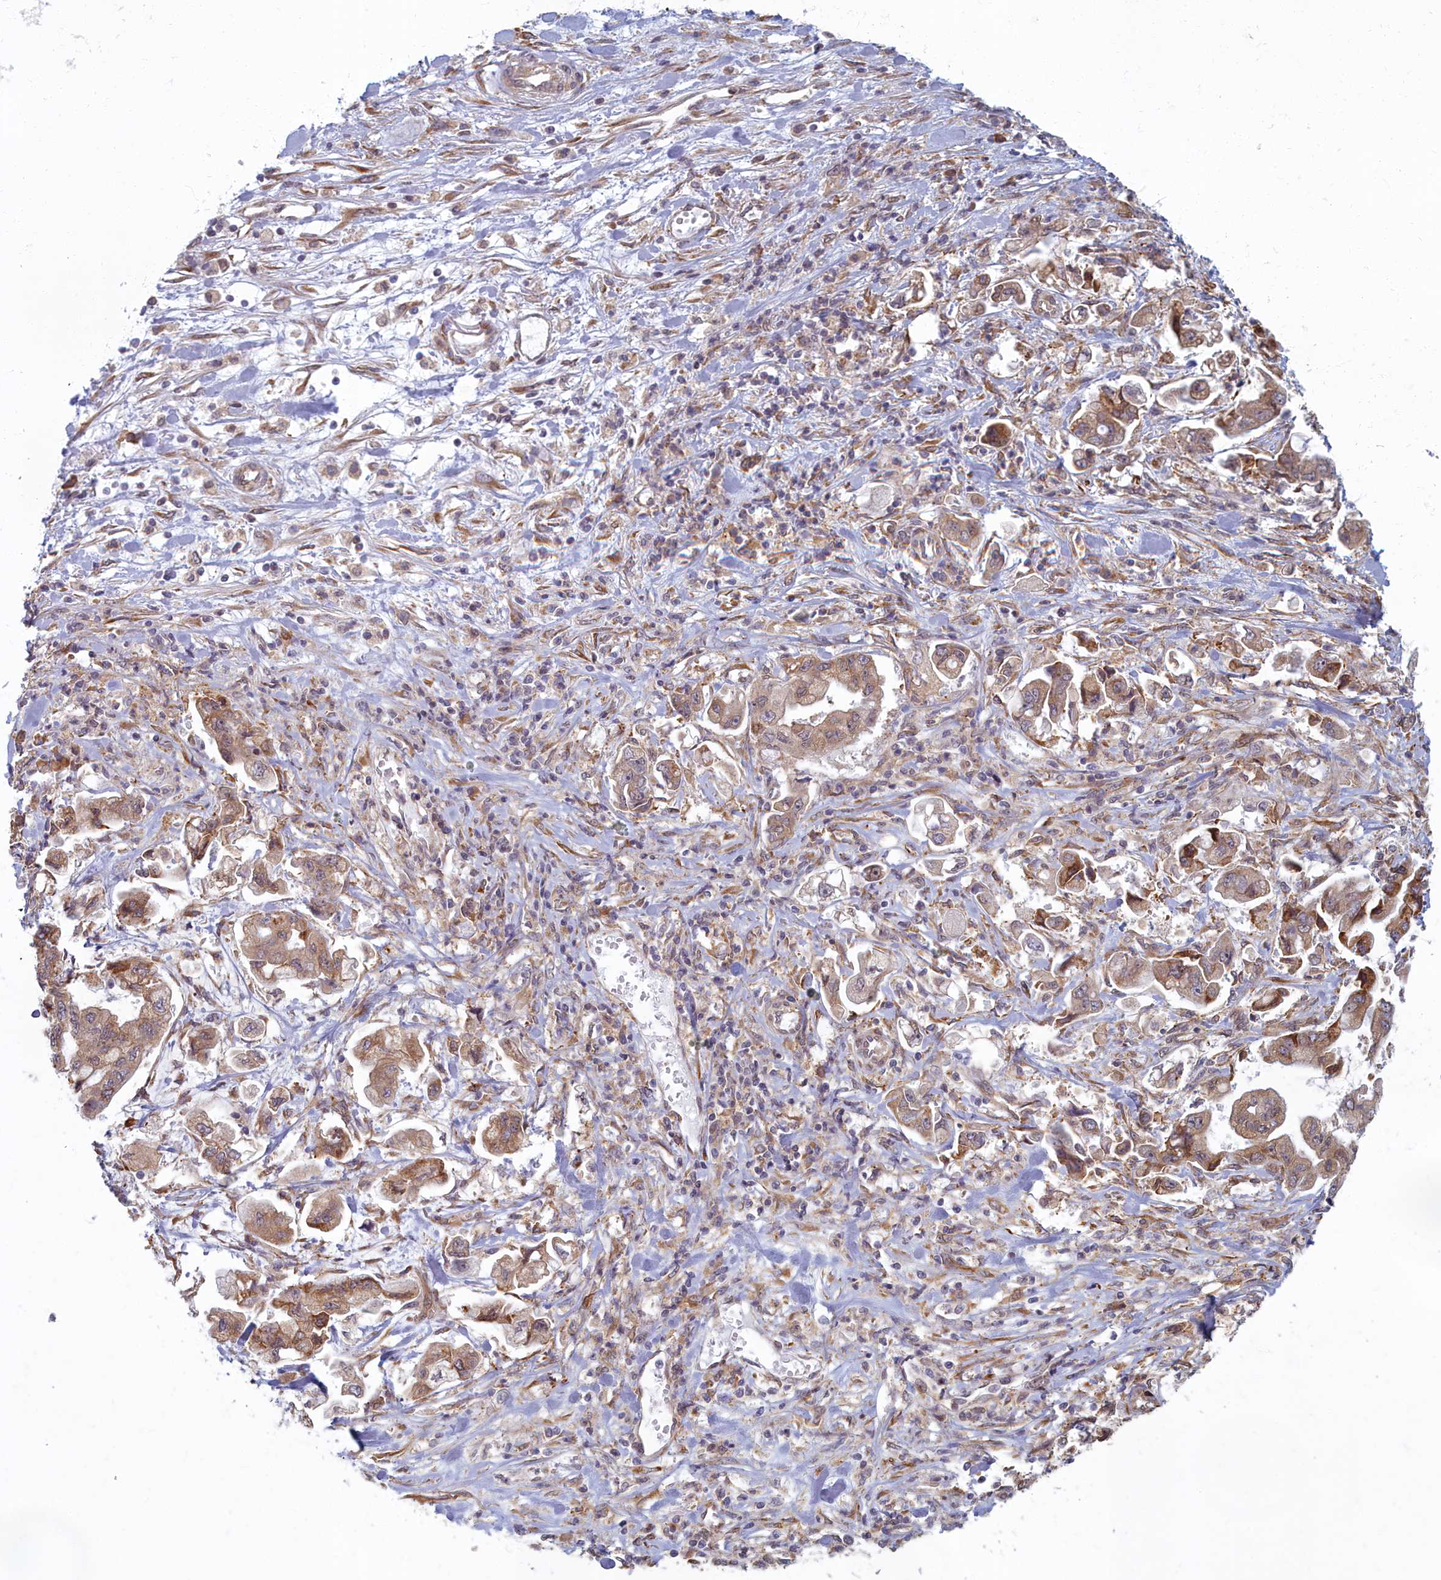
{"staining": {"intensity": "weak", "quantity": ">75%", "location": "cytoplasmic/membranous"}, "tissue": "stomach cancer", "cell_type": "Tumor cells", "image_type": "cancer", "snomed": [{"axis": "morphology", "description": "Adenocarcinoma, NOS"}, {"axis": "topography", "description": "Stomach"}], "caption": "Immunohistochemistry micrograph of human adenocarcinoma (stomach) stained for a protein (brown), which reveals low levels of weak cytoplasmic/membranous staining in about >75% of tumor cells.", "gene": "MAK16", "patient": {"sex": "male", "age": 62}}